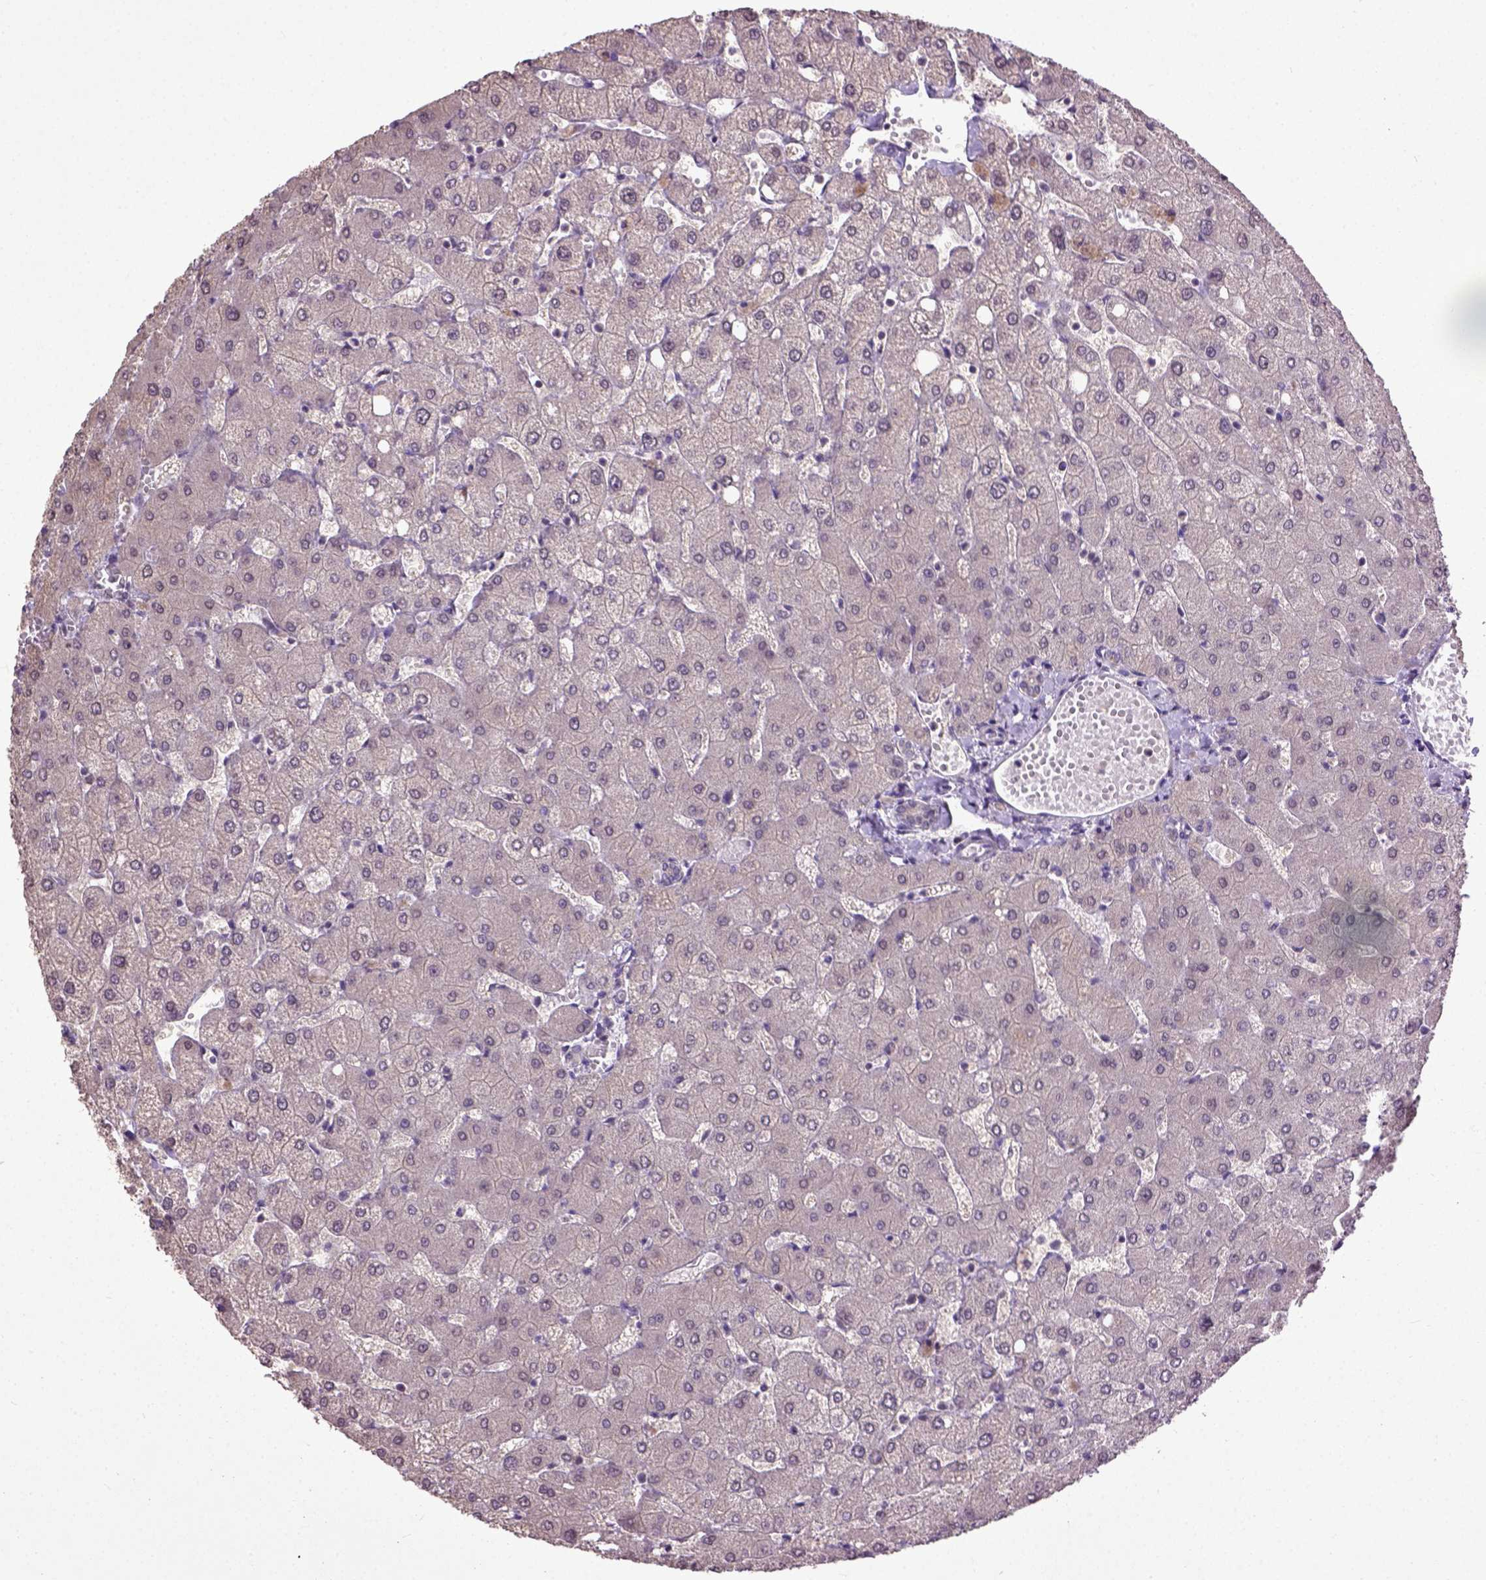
{"staining": {"intensity": "negative", "quantity": "none", "location": "none"}, "tissue": "liver", "cell_type": "Cholangiocytes", "image_type": "normal", "snomed": [{"axis": "morphology", "description": "Normal tissue, NOS"}, {"axis": "topography", "description": "Liver"}], "caption": "The immunohistochemistry photomicrograph has no significant positivity in cholangiocytes of liver.", "gene": "UBA3", "patient": {"sex": "female", "age": 54}}